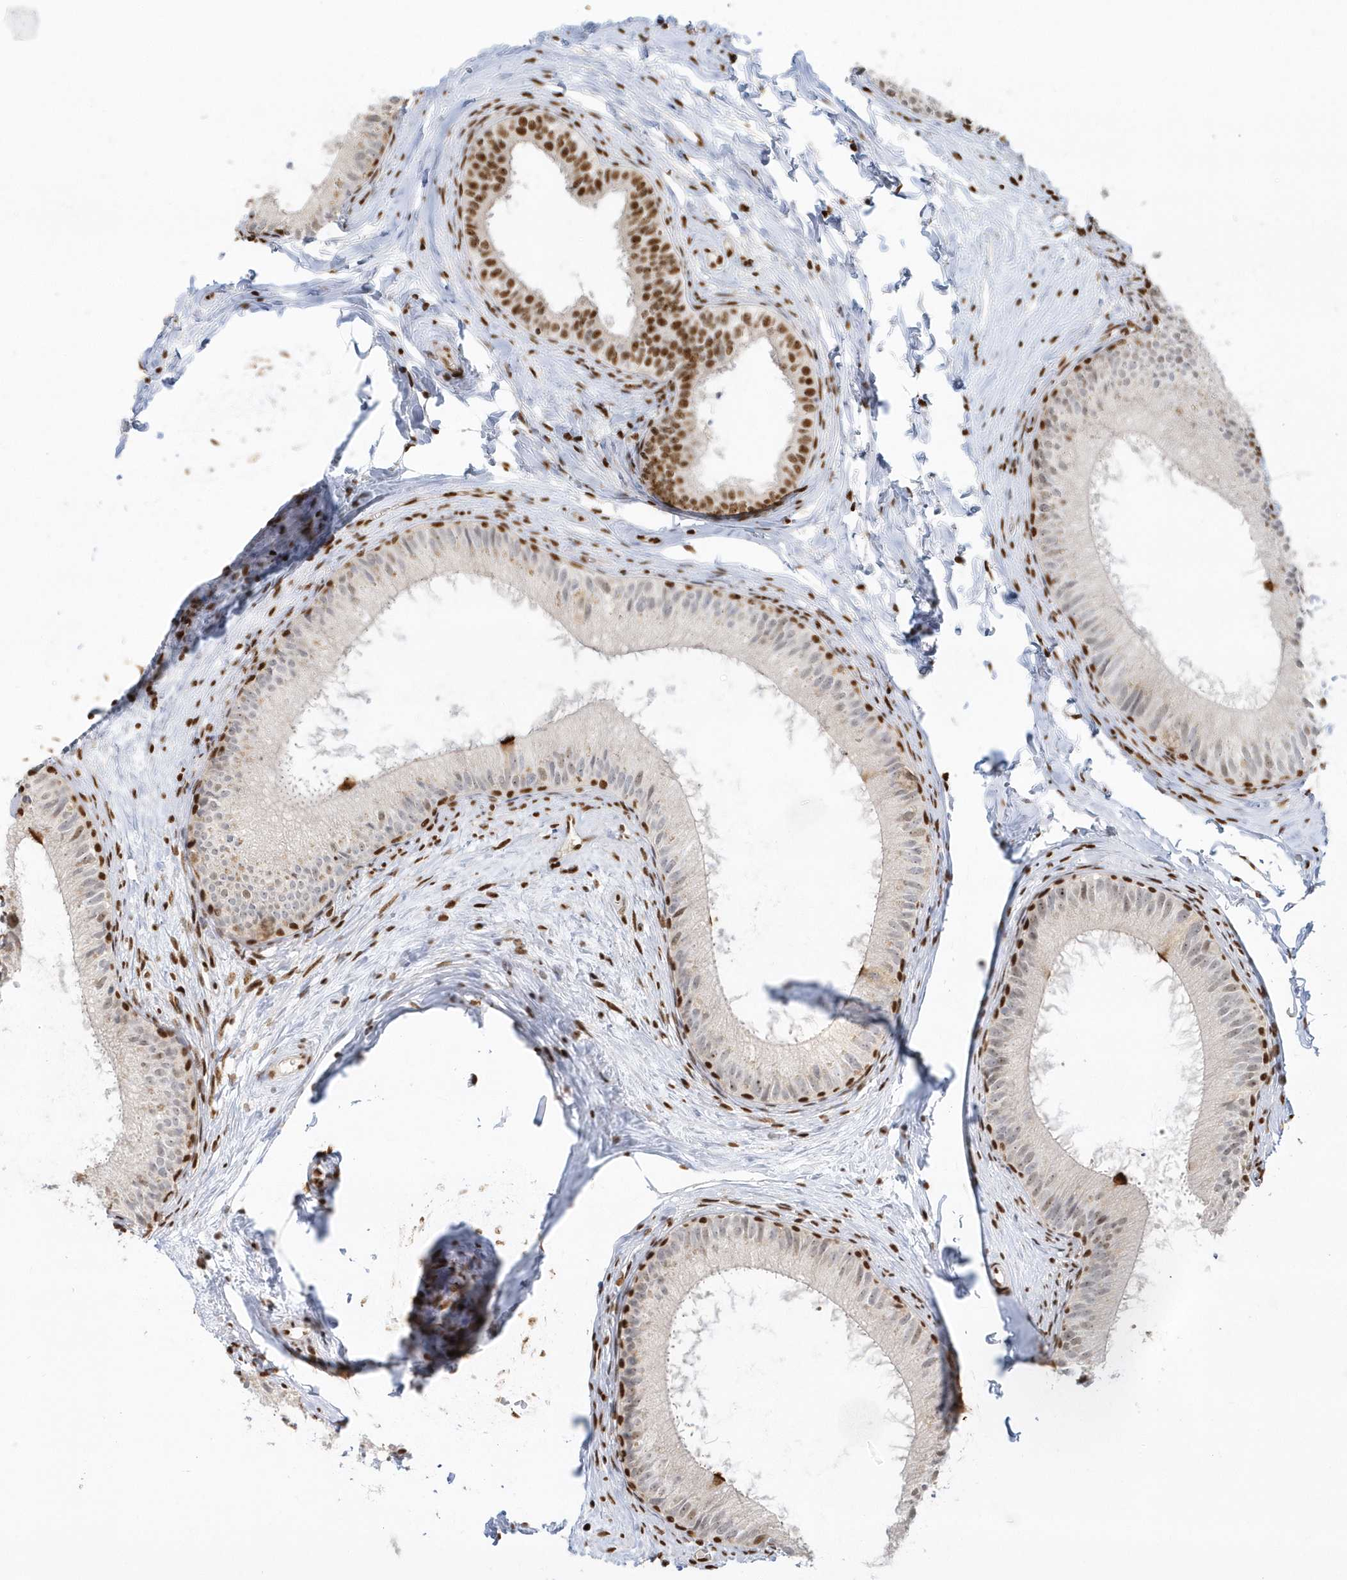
{"staining": {"intensity": "strong", "quantity": "25%-75%", "location": "nuclear"}, "tissue": "epididymis", "cell_type": "Glandular cells", "image_type": "normal", "snomed": [{"axis": "morphology", "description": "Normal tissue, NOS"}, {"axis": "topography", "description": "Epididymis"}], "caption": "This is a histology image of IHC staining of benign epididymis, which shows strong expression in the nuclear of glandular cells.", "gene": "SUMO2", "patient": {"sex": "male", "age": 34}}